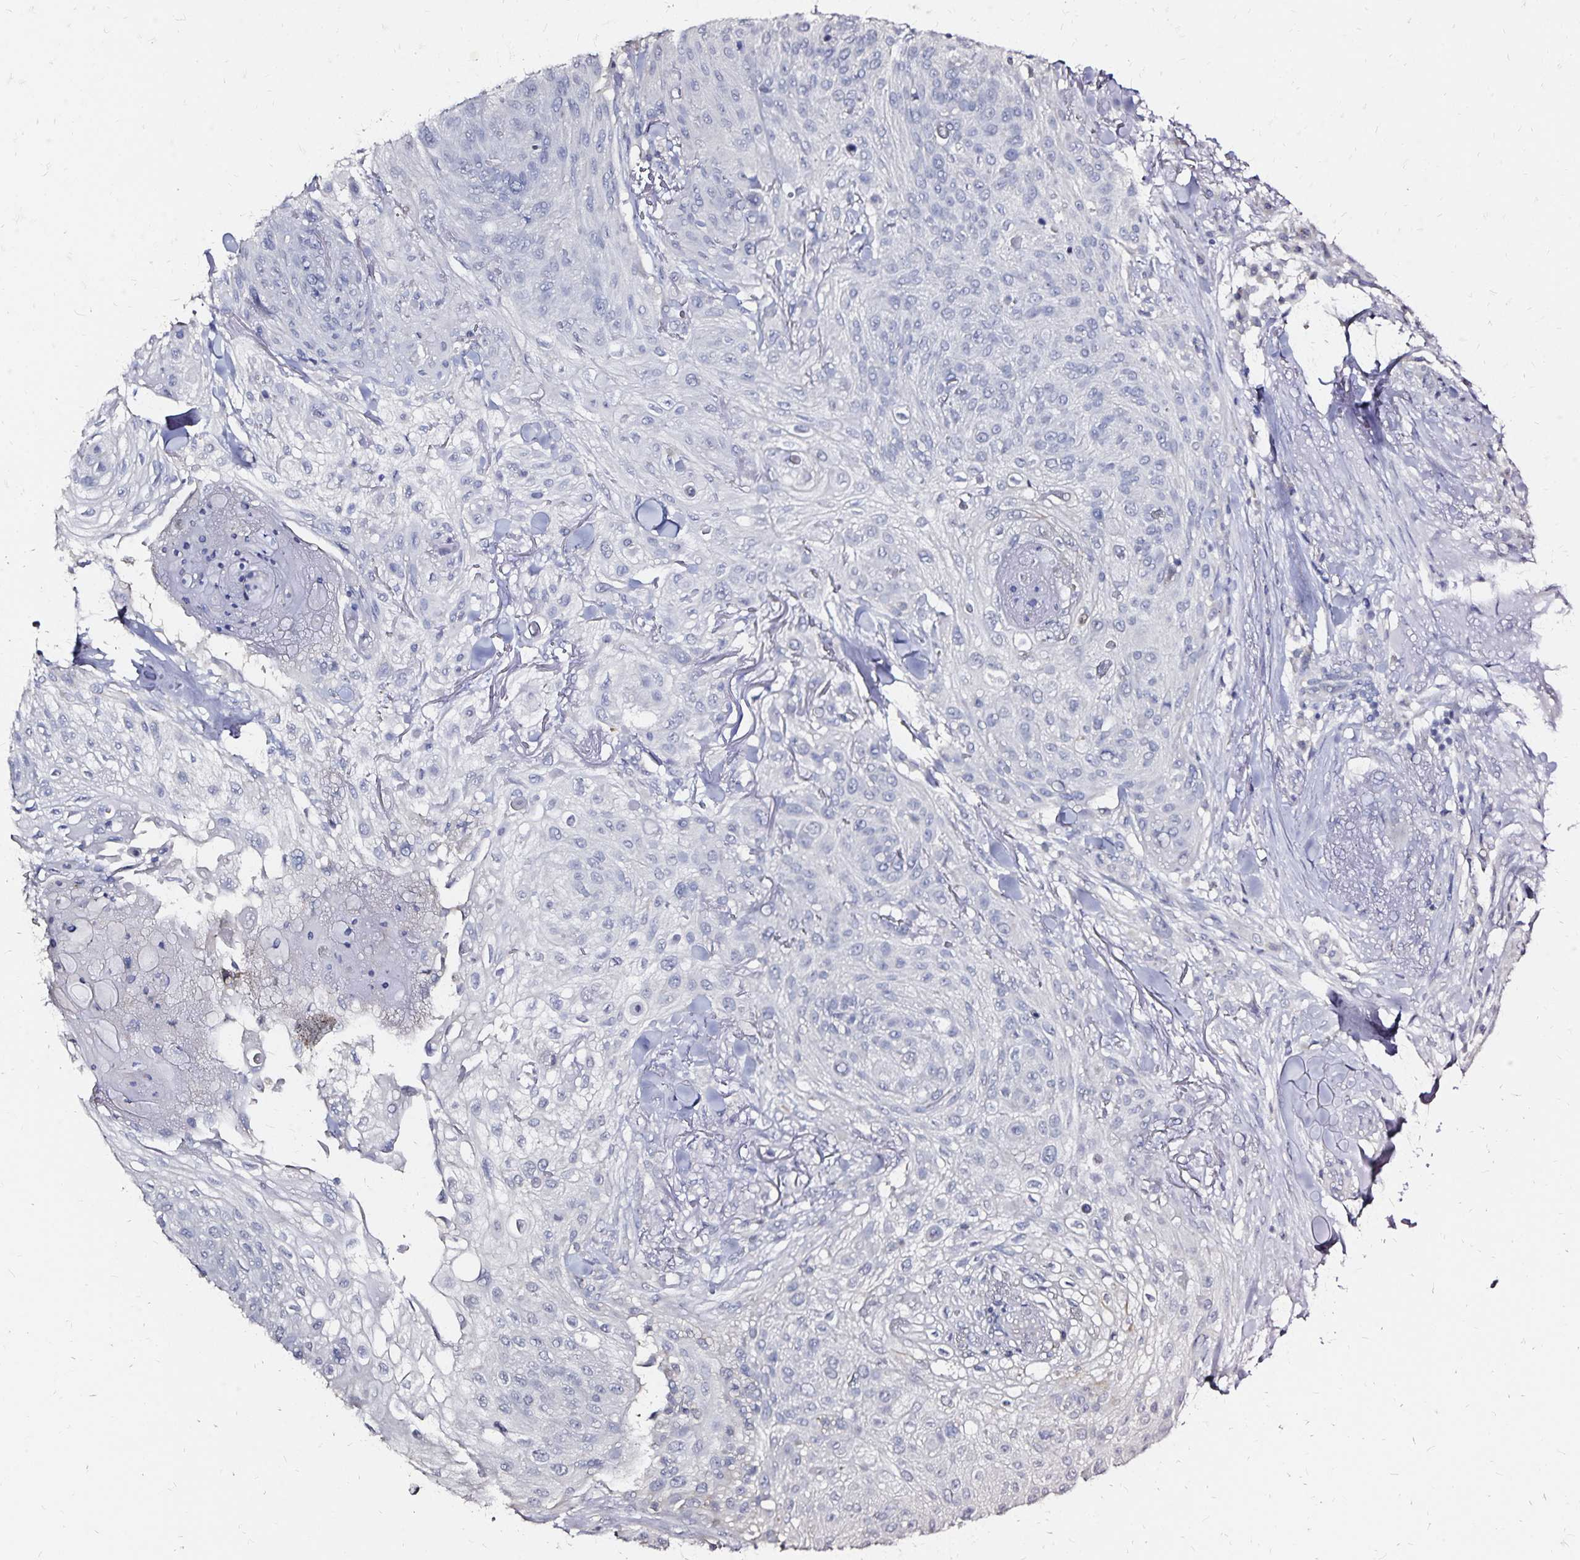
{"staining": {"intensity": "negative", "quantity": "none", "location": "none"}, "tissue": "skin cancer", "cell_type": "Tumor cells", "image_type": "cancer", "snomed": [{"axis": "morphology", "description": "Squamous cell carcinoma, NOS"}, {"axis": "topography", "description": "Skin"}], "caption": "This is an immunohistochemistry photomicrograph of skin cancer. There is no staining in tumor cells.", "gene": "SLC5A1", "patient": {"sex": "female", "age": 87}}